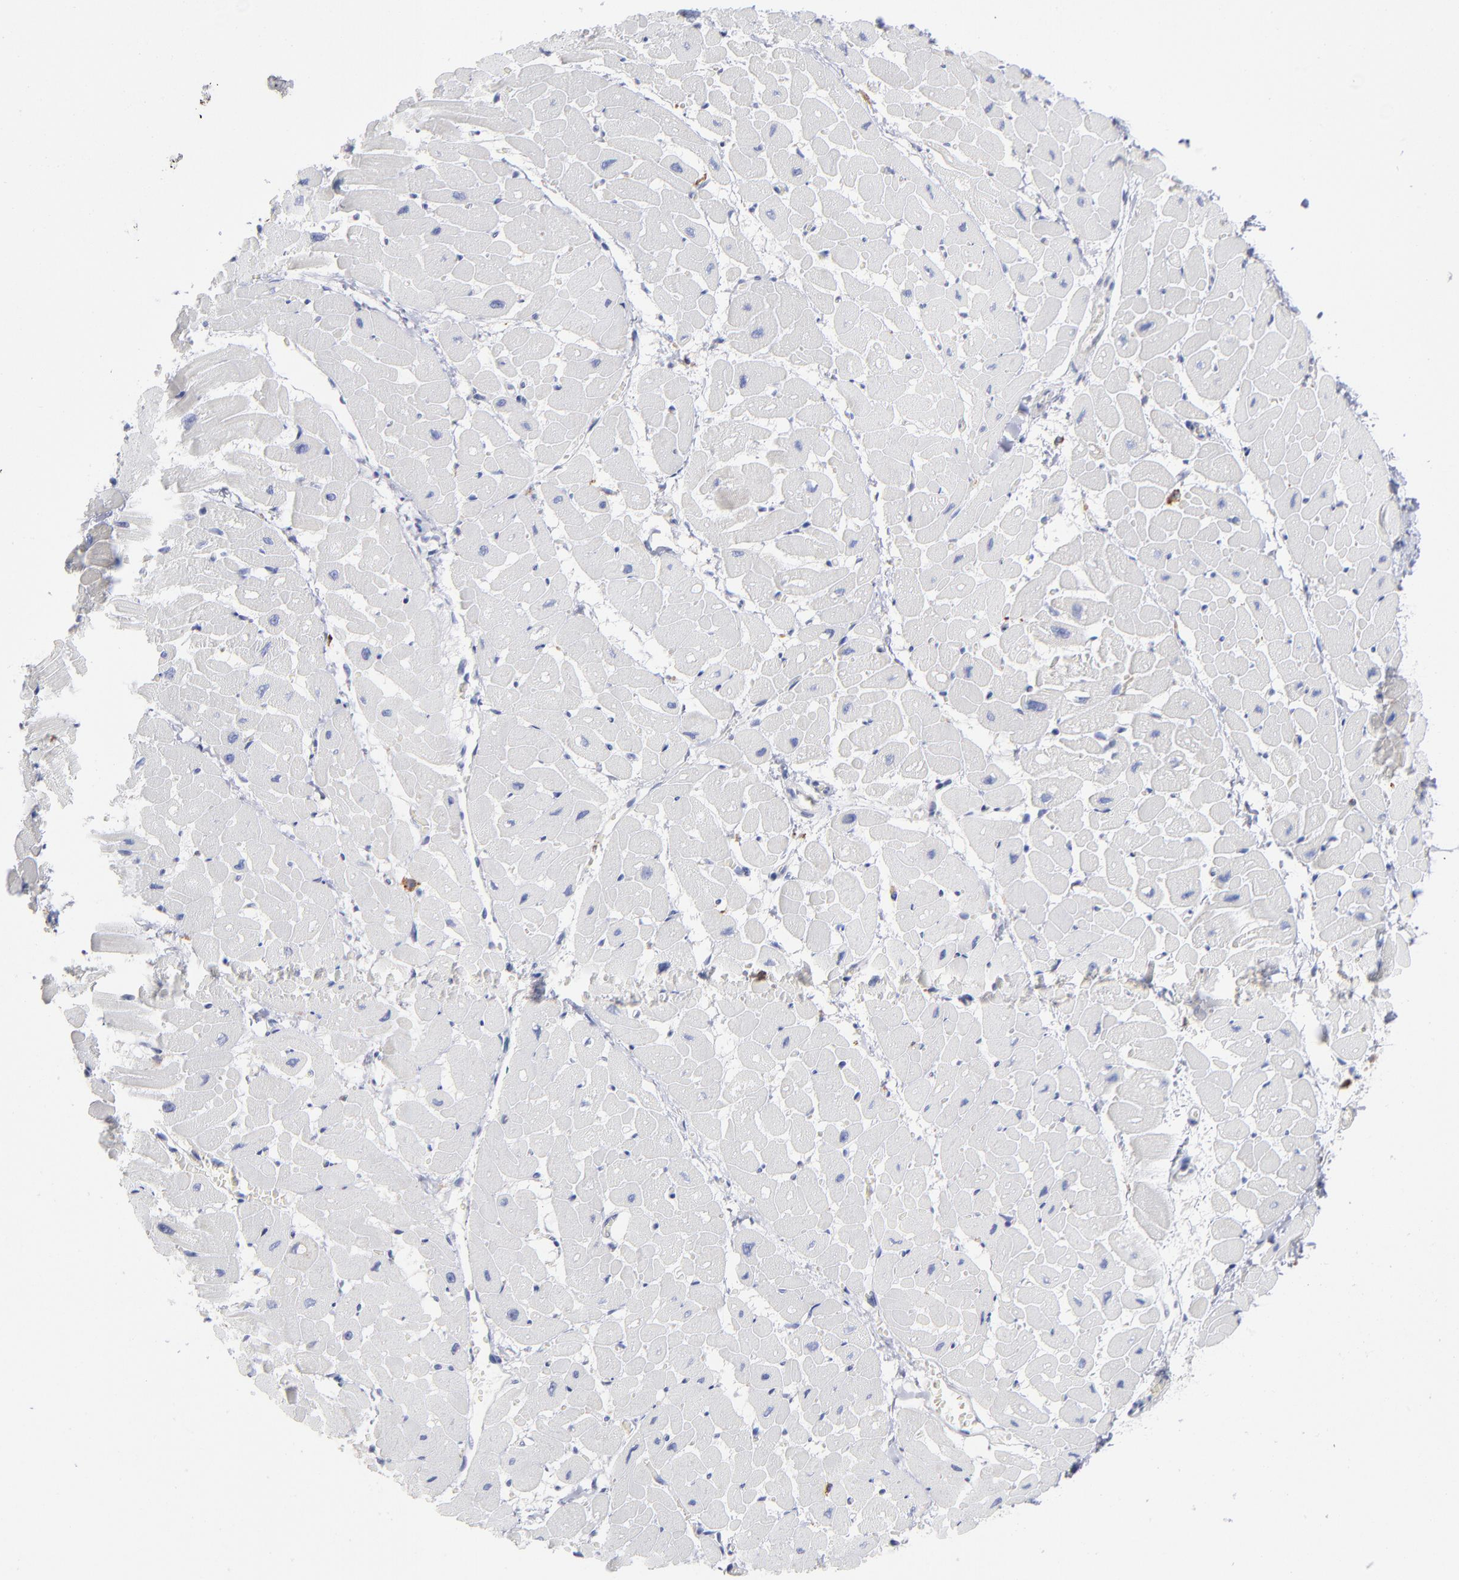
{"staining": {"intensity": "negative", "quantity": "none", "location": "none"}, "tissue": "heart muscle", "cell_type": "Cardiomyocytes", "image_type": "normal", "snomed": [{"axis": "morphology", "description": "Normal tissue, NOS"}, {"axis": "topography", "description": "Heart"}], "caption": "Micrograph shows no protein positivity in cardiomyocytes of normal heart muscle.", "gene": "CD180", "patient": {"sex": "male", "age": 45}}